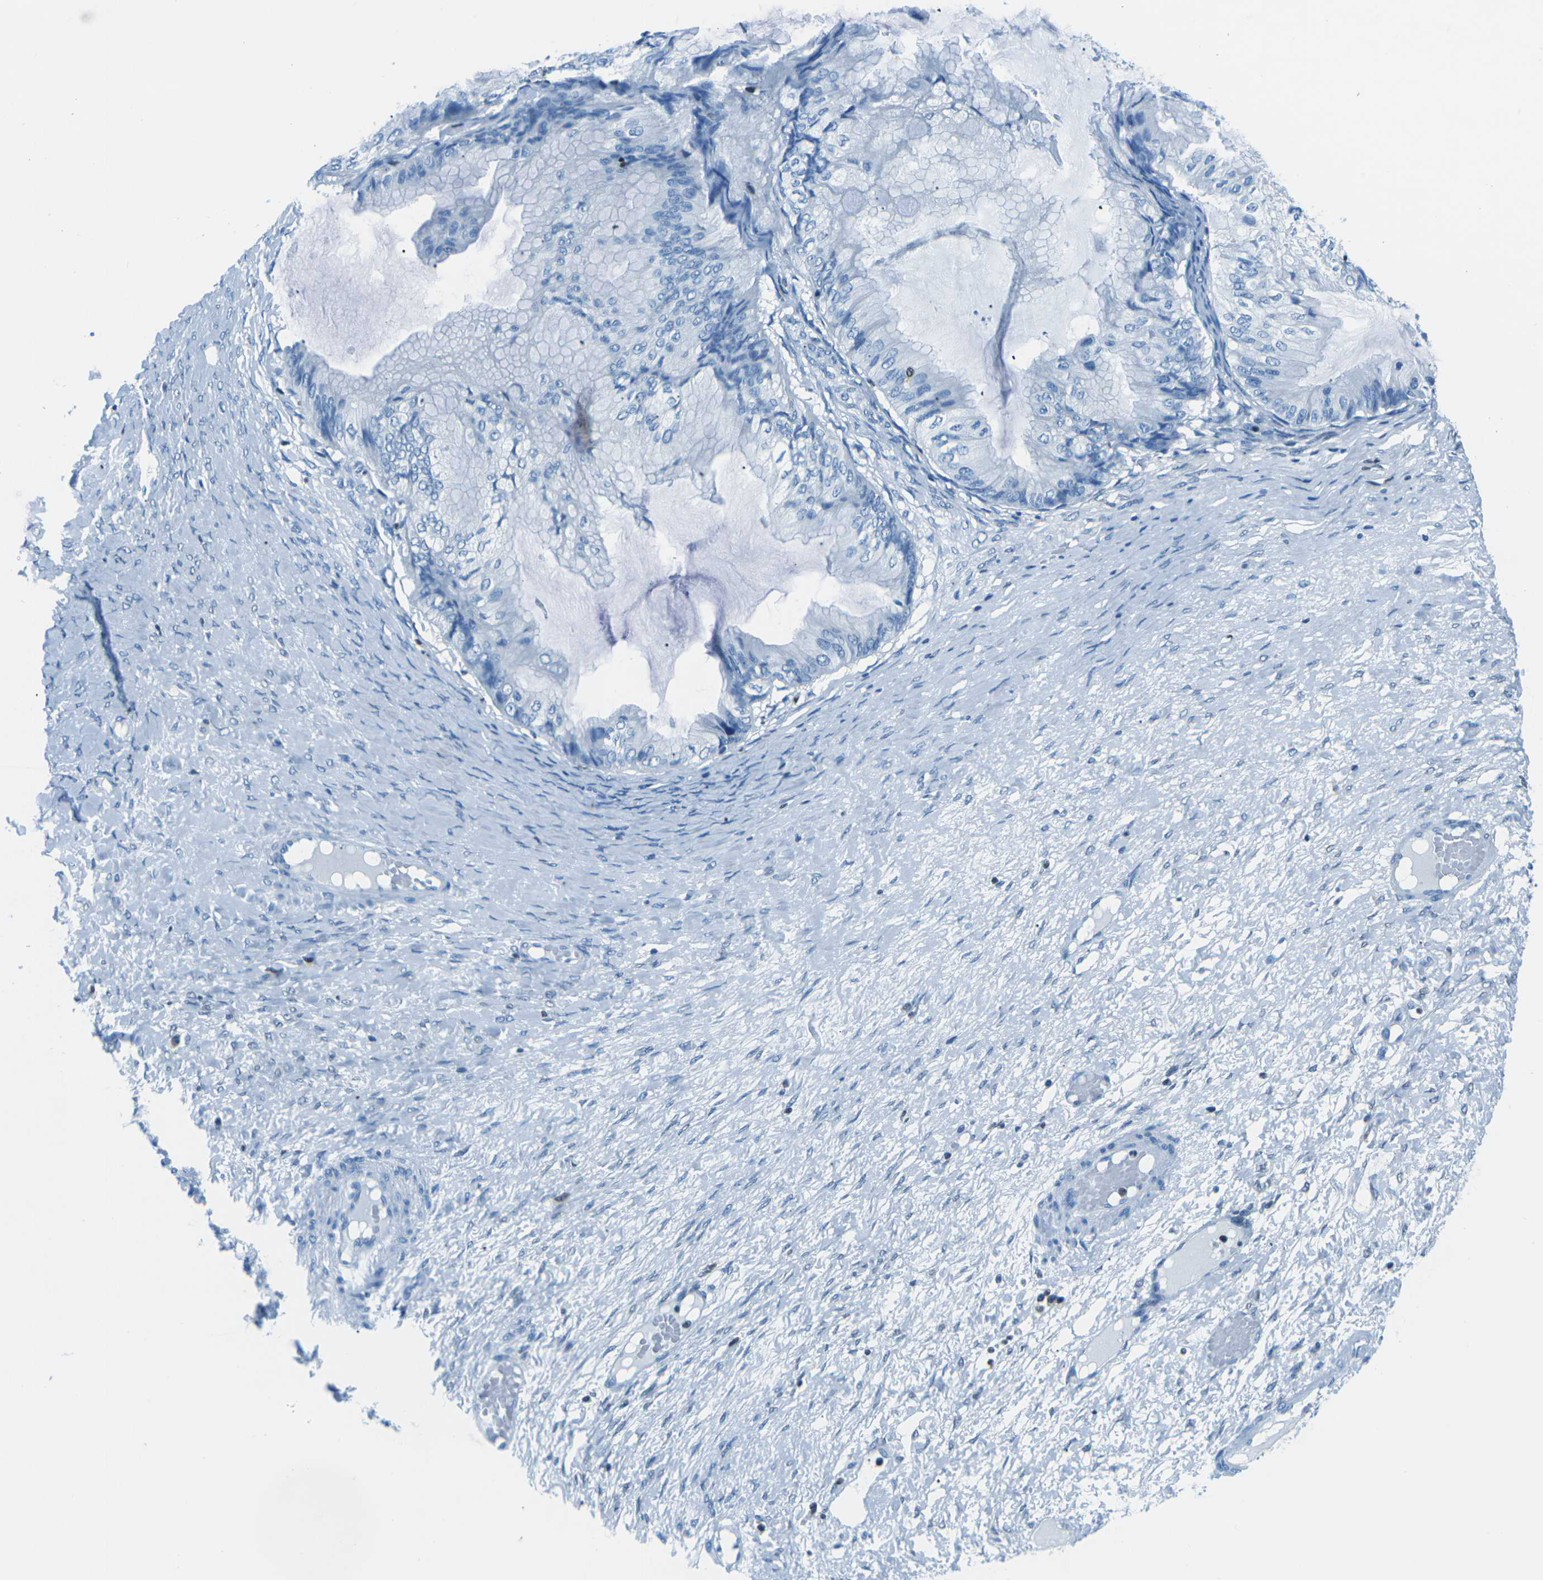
{"staining": {"intensity": "negative", "quantity": "none", "location": "none"}, "tissue": "ovarian cancer", "cell_type": "Tumor cells", "image_type": "cancer", "snomed": [{"axis": "morphology", "description": "Cystadenocarcinoma, mucinous, NOS"}, {"axis": "topography", "description": "Ovary"}], "caption": "This is an immunohistochemistry (IHC) histopathology image of human ovarian cancer. There is no expression in tumor cells.", "gene": "CELF2", "patient": {"sex": "female", "age": 61}}